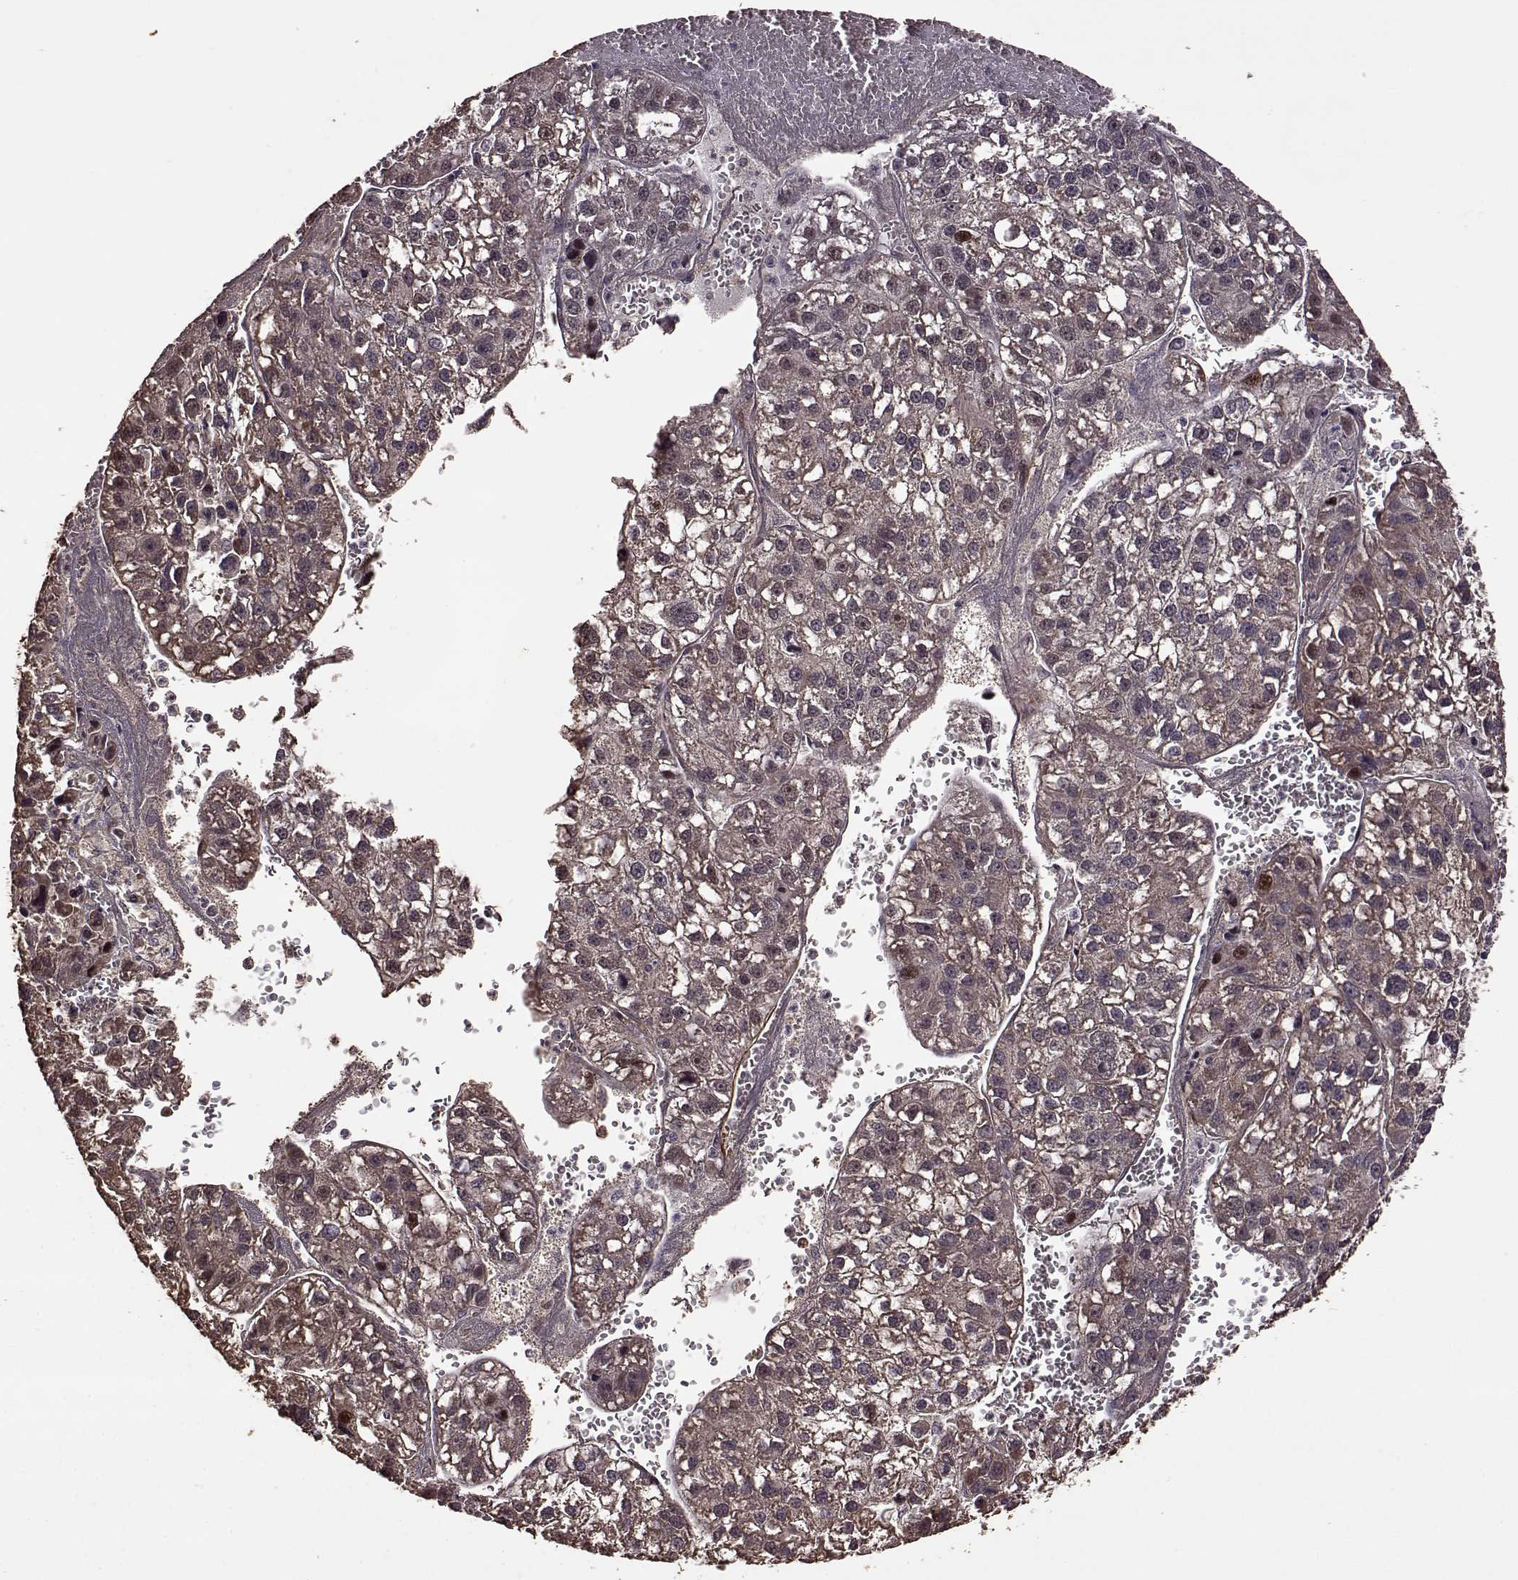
{"staining": {"intensity": "weak", "quantity": "<25%", "location": "cytoplasmic/membranous,nuclear"}, "tissue": "liver cancer", "cell_type": "Tumor cells", "image_type": "cancer", "snomed": [{"axis": "morphology", "description": "Carcinoma, Hepatocellular, NOS"}, {"axis": "topography", "description": "Liver"}], "caption": "A photomicrograph of hepatocellular carcinoma (liver) stained for a protein reveals no brown staining in tumor cells.", "gene": "FBXW11", "patient": {"sex": "female", "age": 70}}